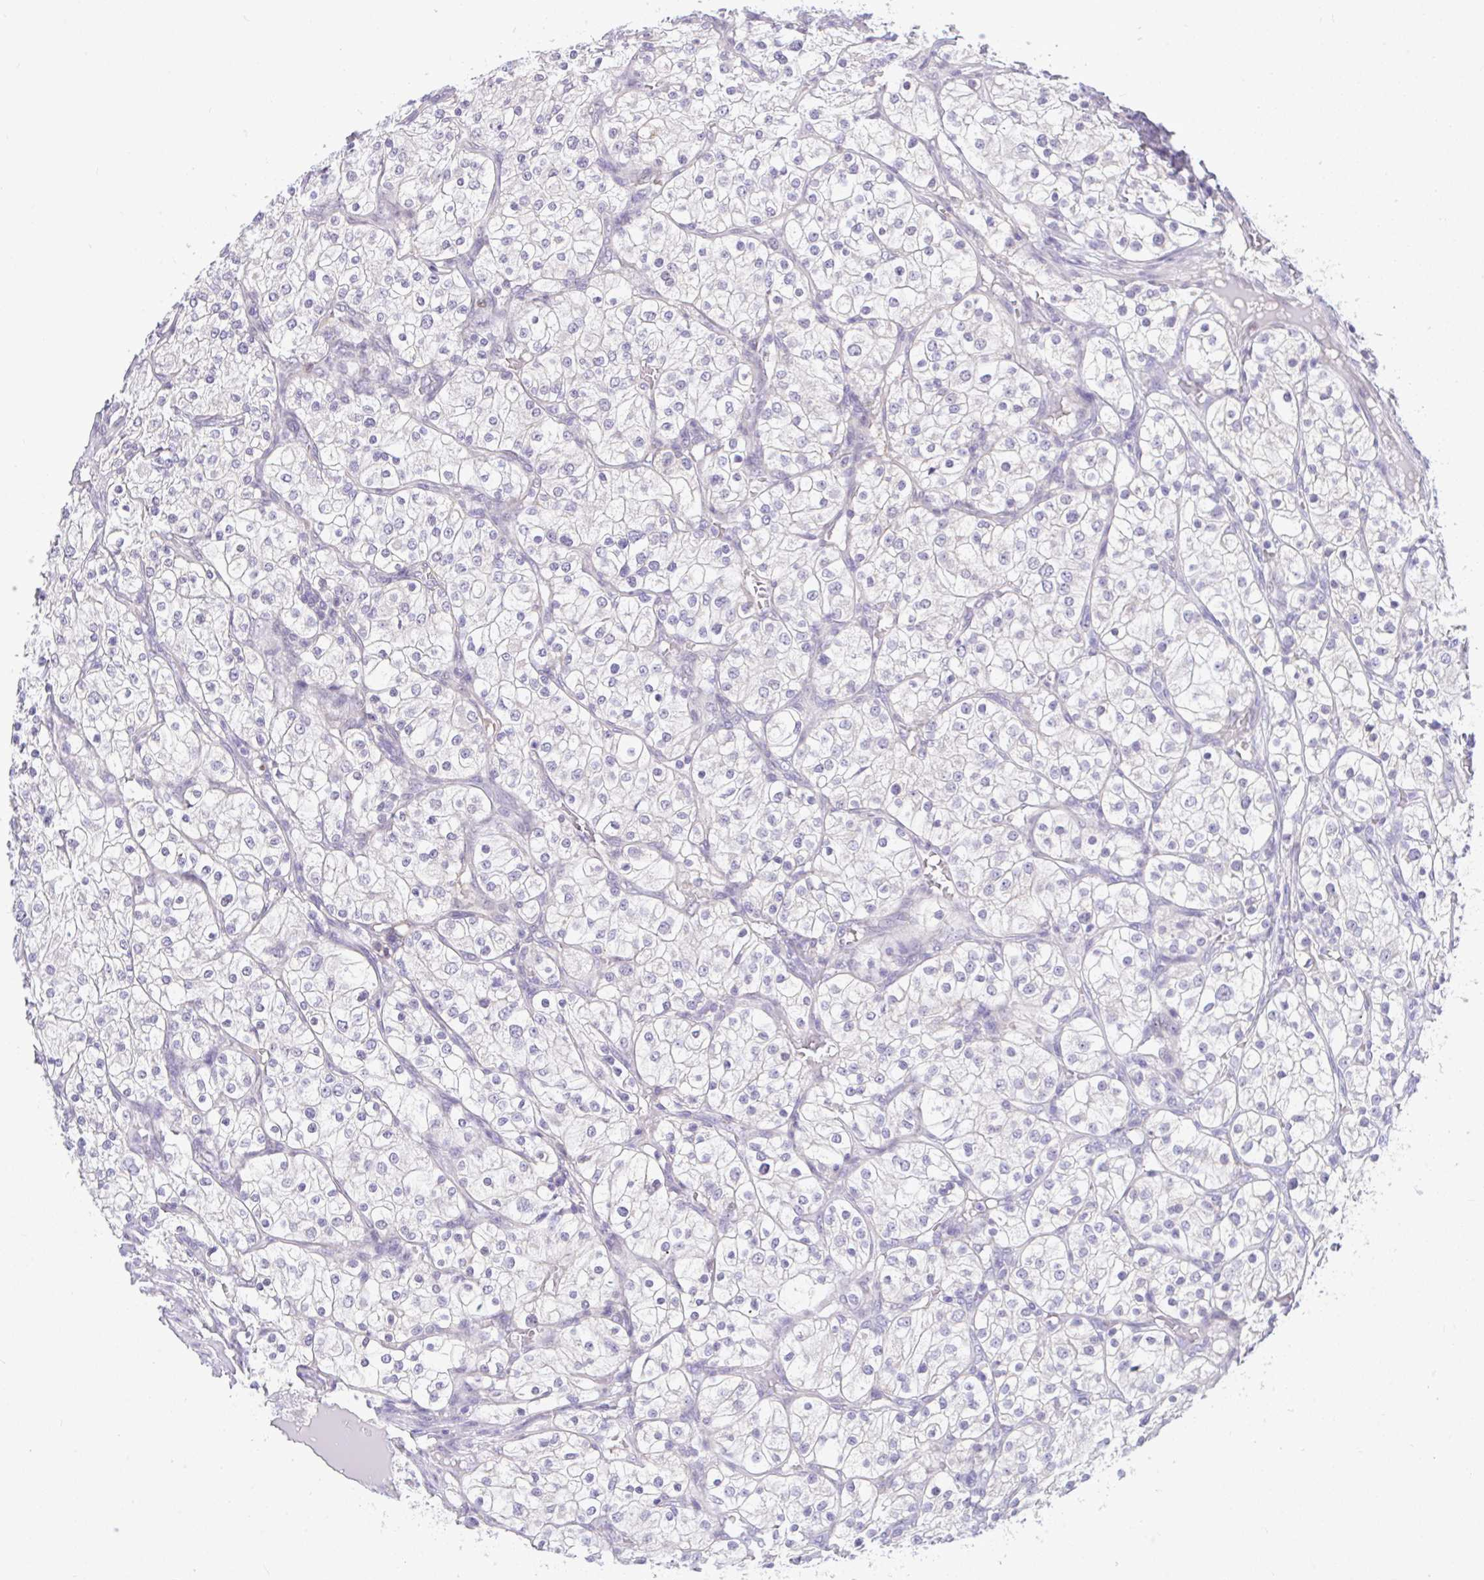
{"staining": {"intensity": "negative", "quantity": "none", "location": "none"}, "tissue": "renal cancer", "cell_type": "Tumor cells", "image_type": "cancer", "snomed": [{"axis": "morphology", "description": "Adenocarcinoma, NOS"}, {"axis": "topography", "description": "Kidney"}], "caption": "IHC micrograph of human renal cancer (adenocarcinoma) stained for a protein (brown), which exhibits no positivity in tumor cells.", "gene": "ZNF485", "patient": {"sex": "male", "age": 80}}